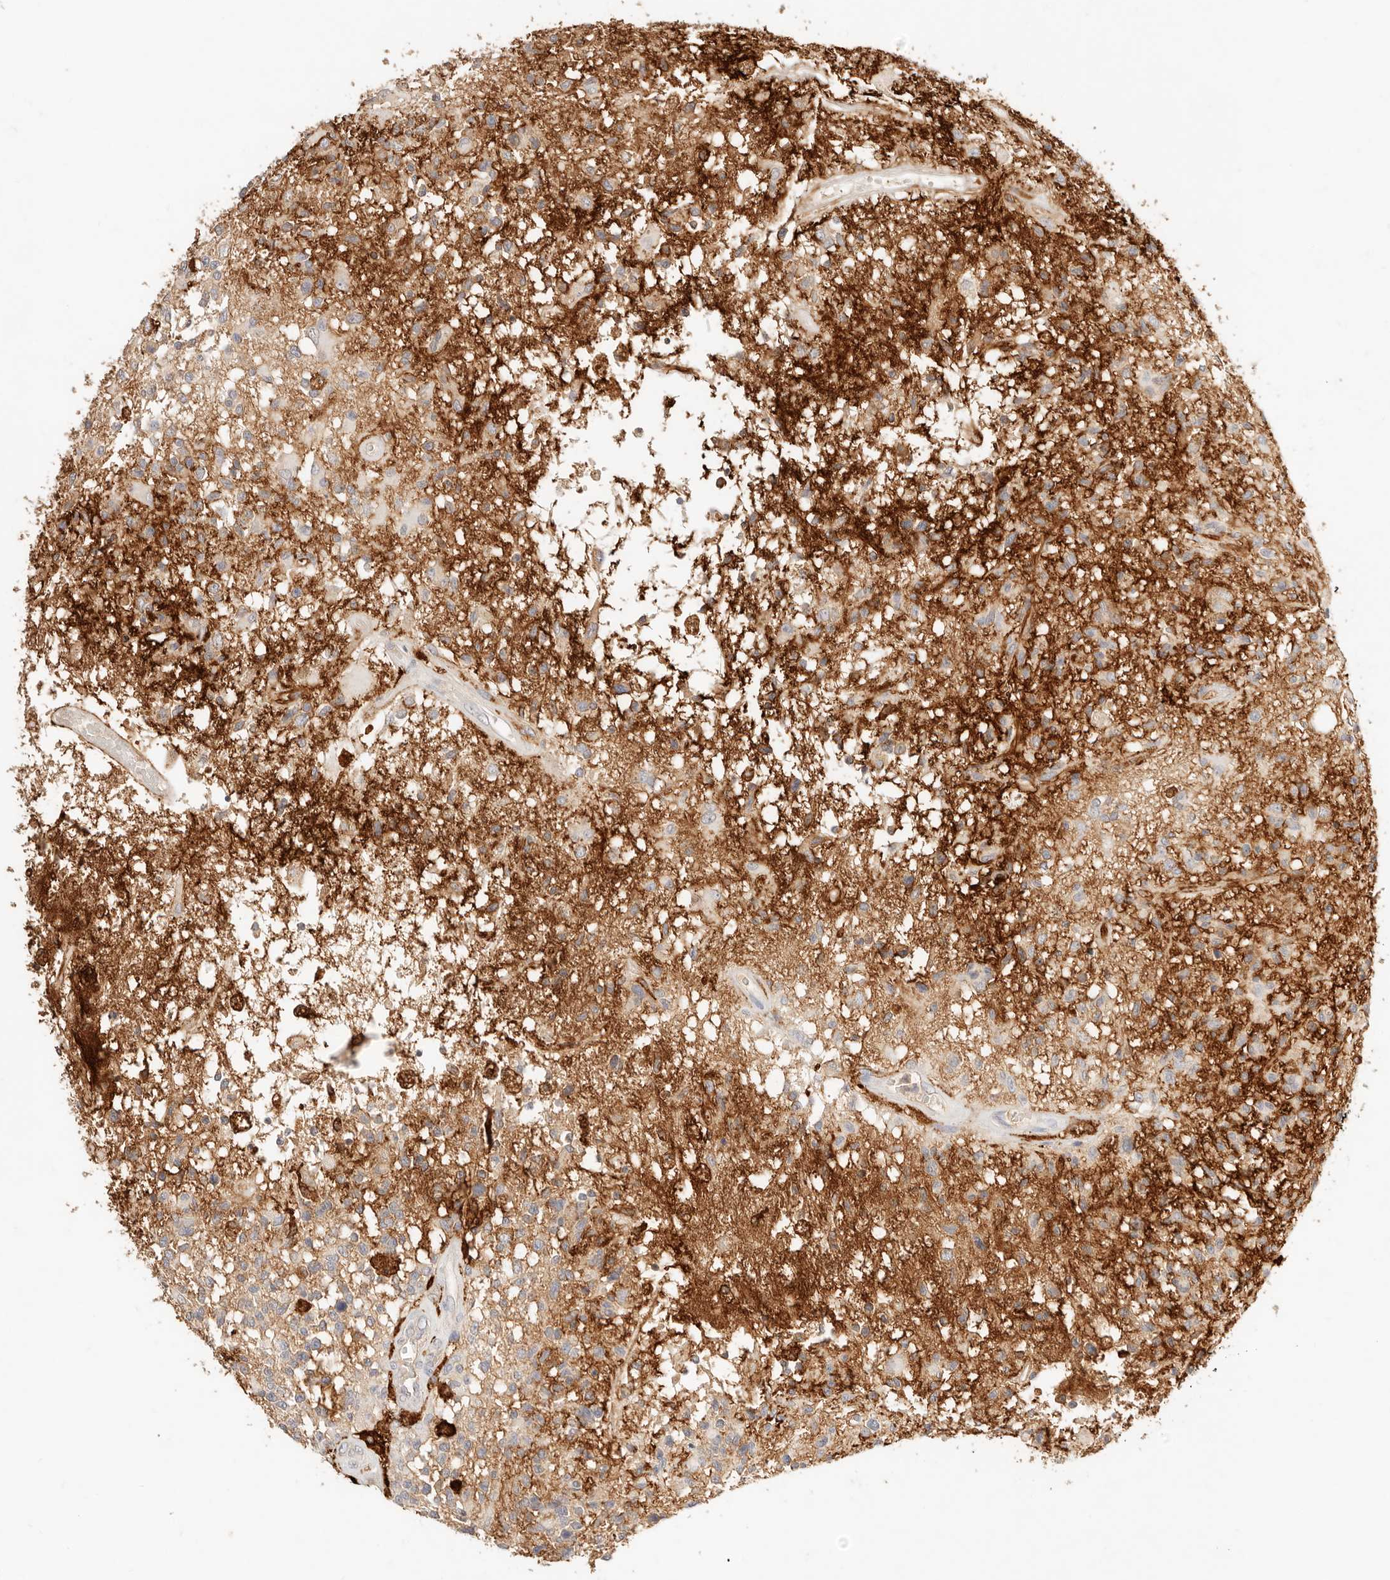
{"staining": {"intensity": "moderate", "quantity": "<25%", "location": "cytoplasmic/membranous"}, "tissue": "glioma", "cell_type": "Tumor cells", "image_type": "cancer", "snomed": [{"axis": "morphology", "description": "Glioma, malignant, High grade"}, {"axis": "morphology", "description": "Glioblastoma, NOS"}, {"axis": "topography", "description": "Brain"}], "caption": "There is low levels of moderate cytoplasmic/membranous positivity in tumor cells of glioma, as demonstrated by immunohistochemical staining (brown color).", "gene": "HK2", "patient": {"sex": "male", "age": 60}}